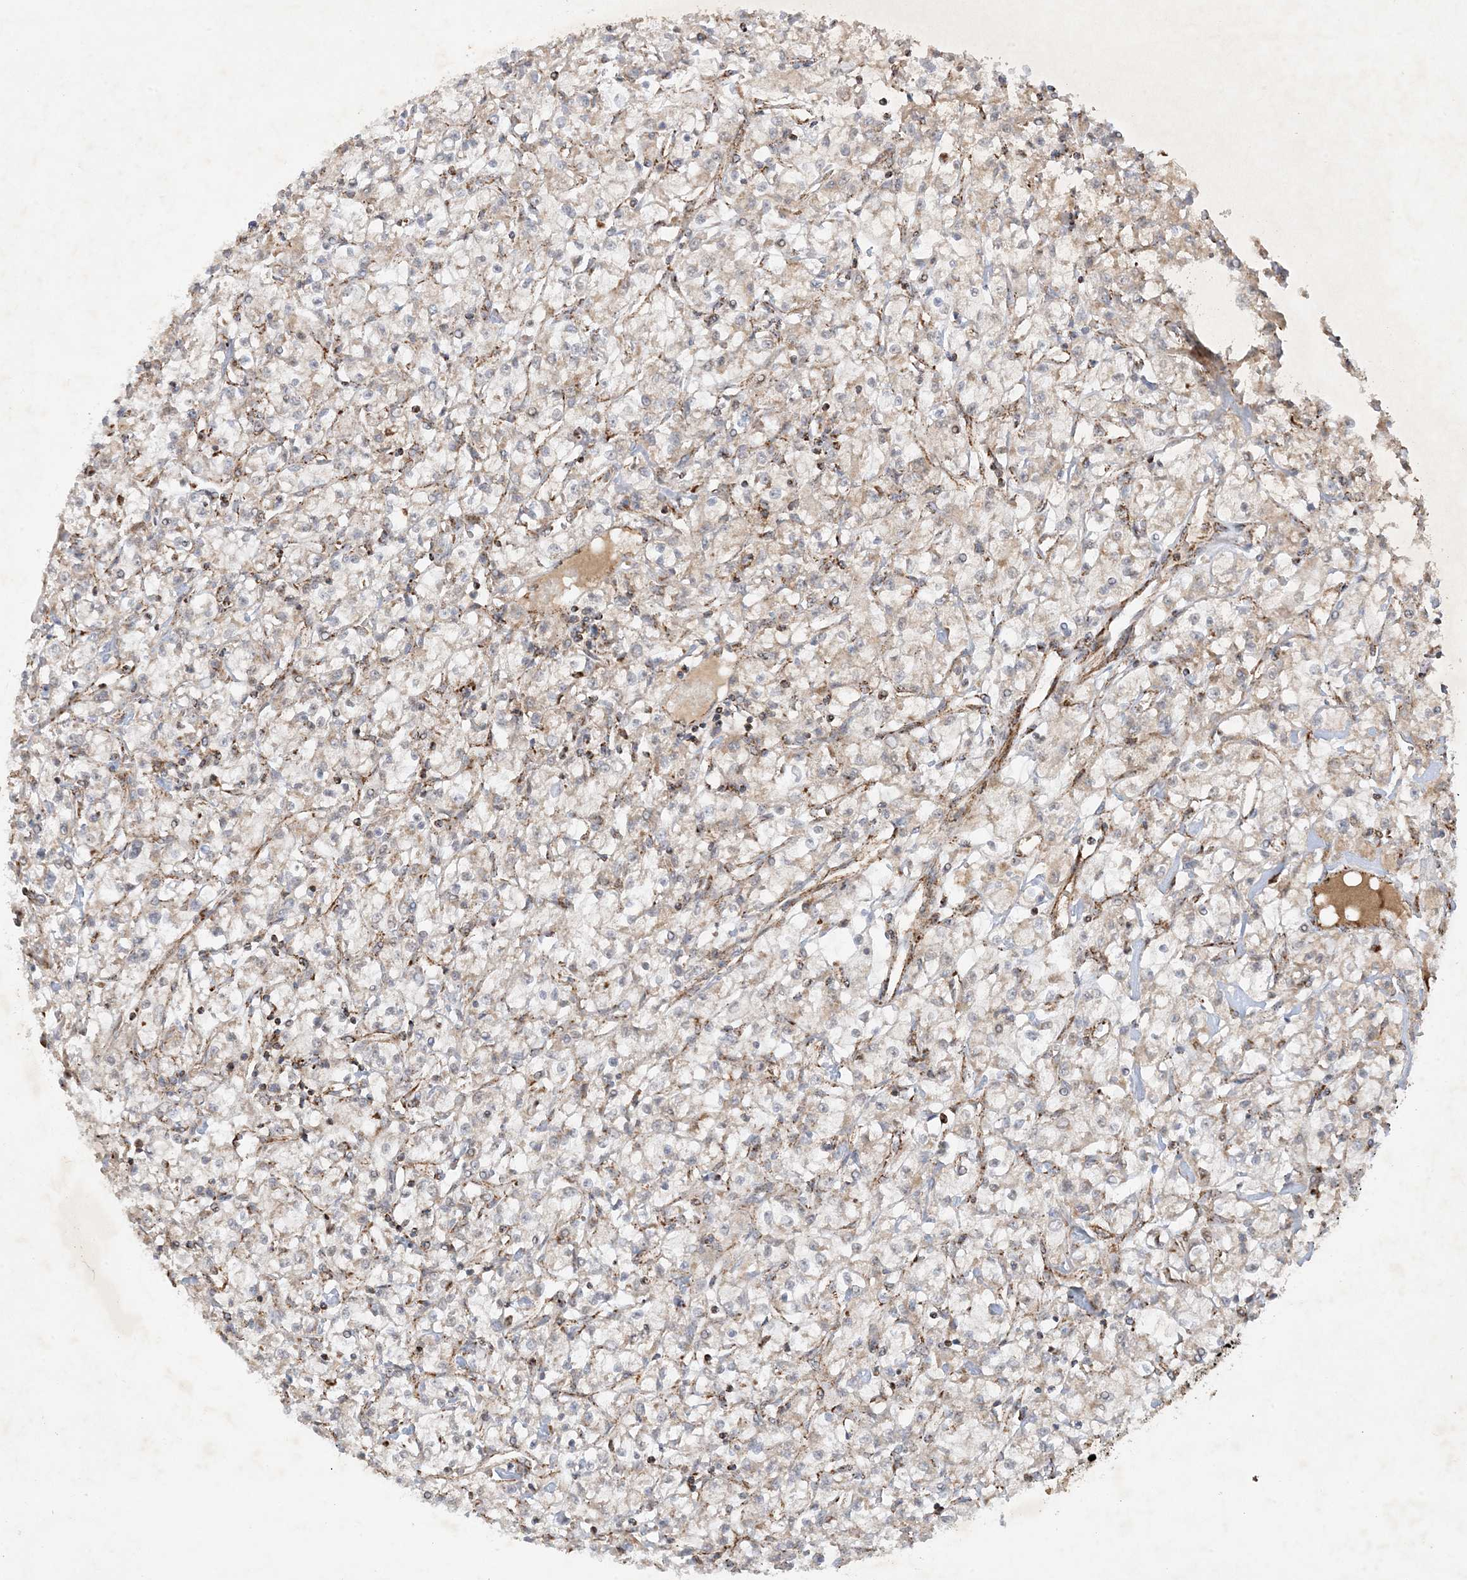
{"staining": {"intensity": "weak", "quantity": "25%-75%", "location": "cytoplasmic/membranous"}, "tissue": "renal cancer", "cell_type": "Tumor cells", "image_type": "cancer", "snomed": [{"axis": "morphology", "description": "Adenocarcinoma, NOS"}, {"axis": "topography", "description": "Kidney"}], "caption": "Brown immunohistochemical staining in human renal adenocarcinoma demonstrates weak cytoplasmic/membranous expression in approximately 25%-75% of tumor cells. (DAB IHC with brightfield microscopy, high magnification).", "gene": "NDUFAF3", "patient": {"sex": "female", "age": 59}}